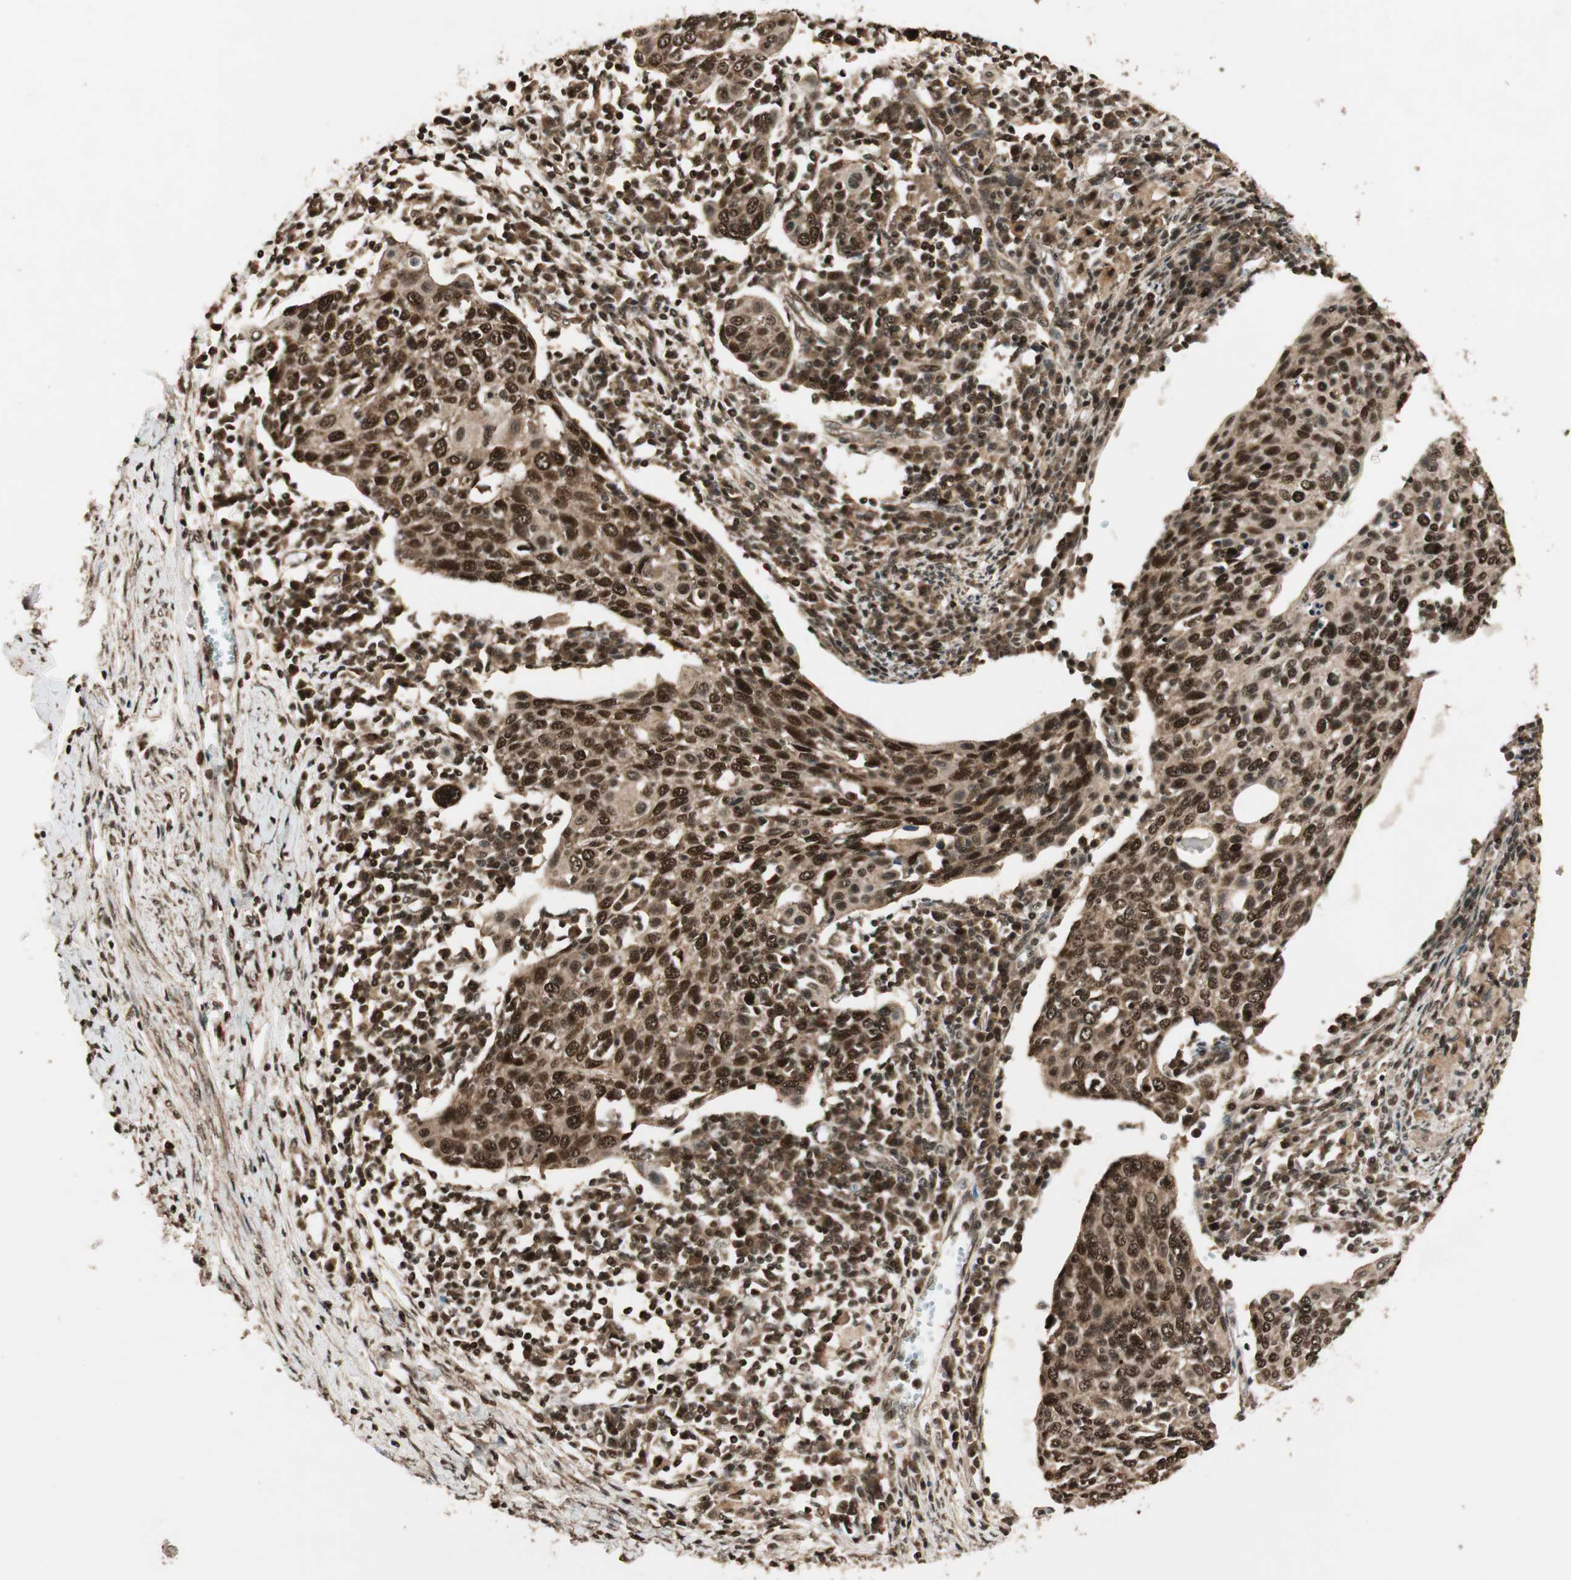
{"staining": {"intensity": "strong", "quantity": ">75%", "location": "cytoplasmic/membranous,nuclear"}, "tissue": "cervical cancer", "cell_type": "Tumor cells", "image_type": "cancer", "snomed": [{"axis": "morphology", "description": "Squamous cell carcinoma, NOS"}, {"axis": "topography", "description": "Cervix"}], "caption": "Immunohistochemical staining of human cervical cancer reveals strong cytoplasmic/membranous and nuclear protein staining in about >75% of tumor cells.", "gene": "RPA3", "patient": {"sex": "female", "age": 40}}